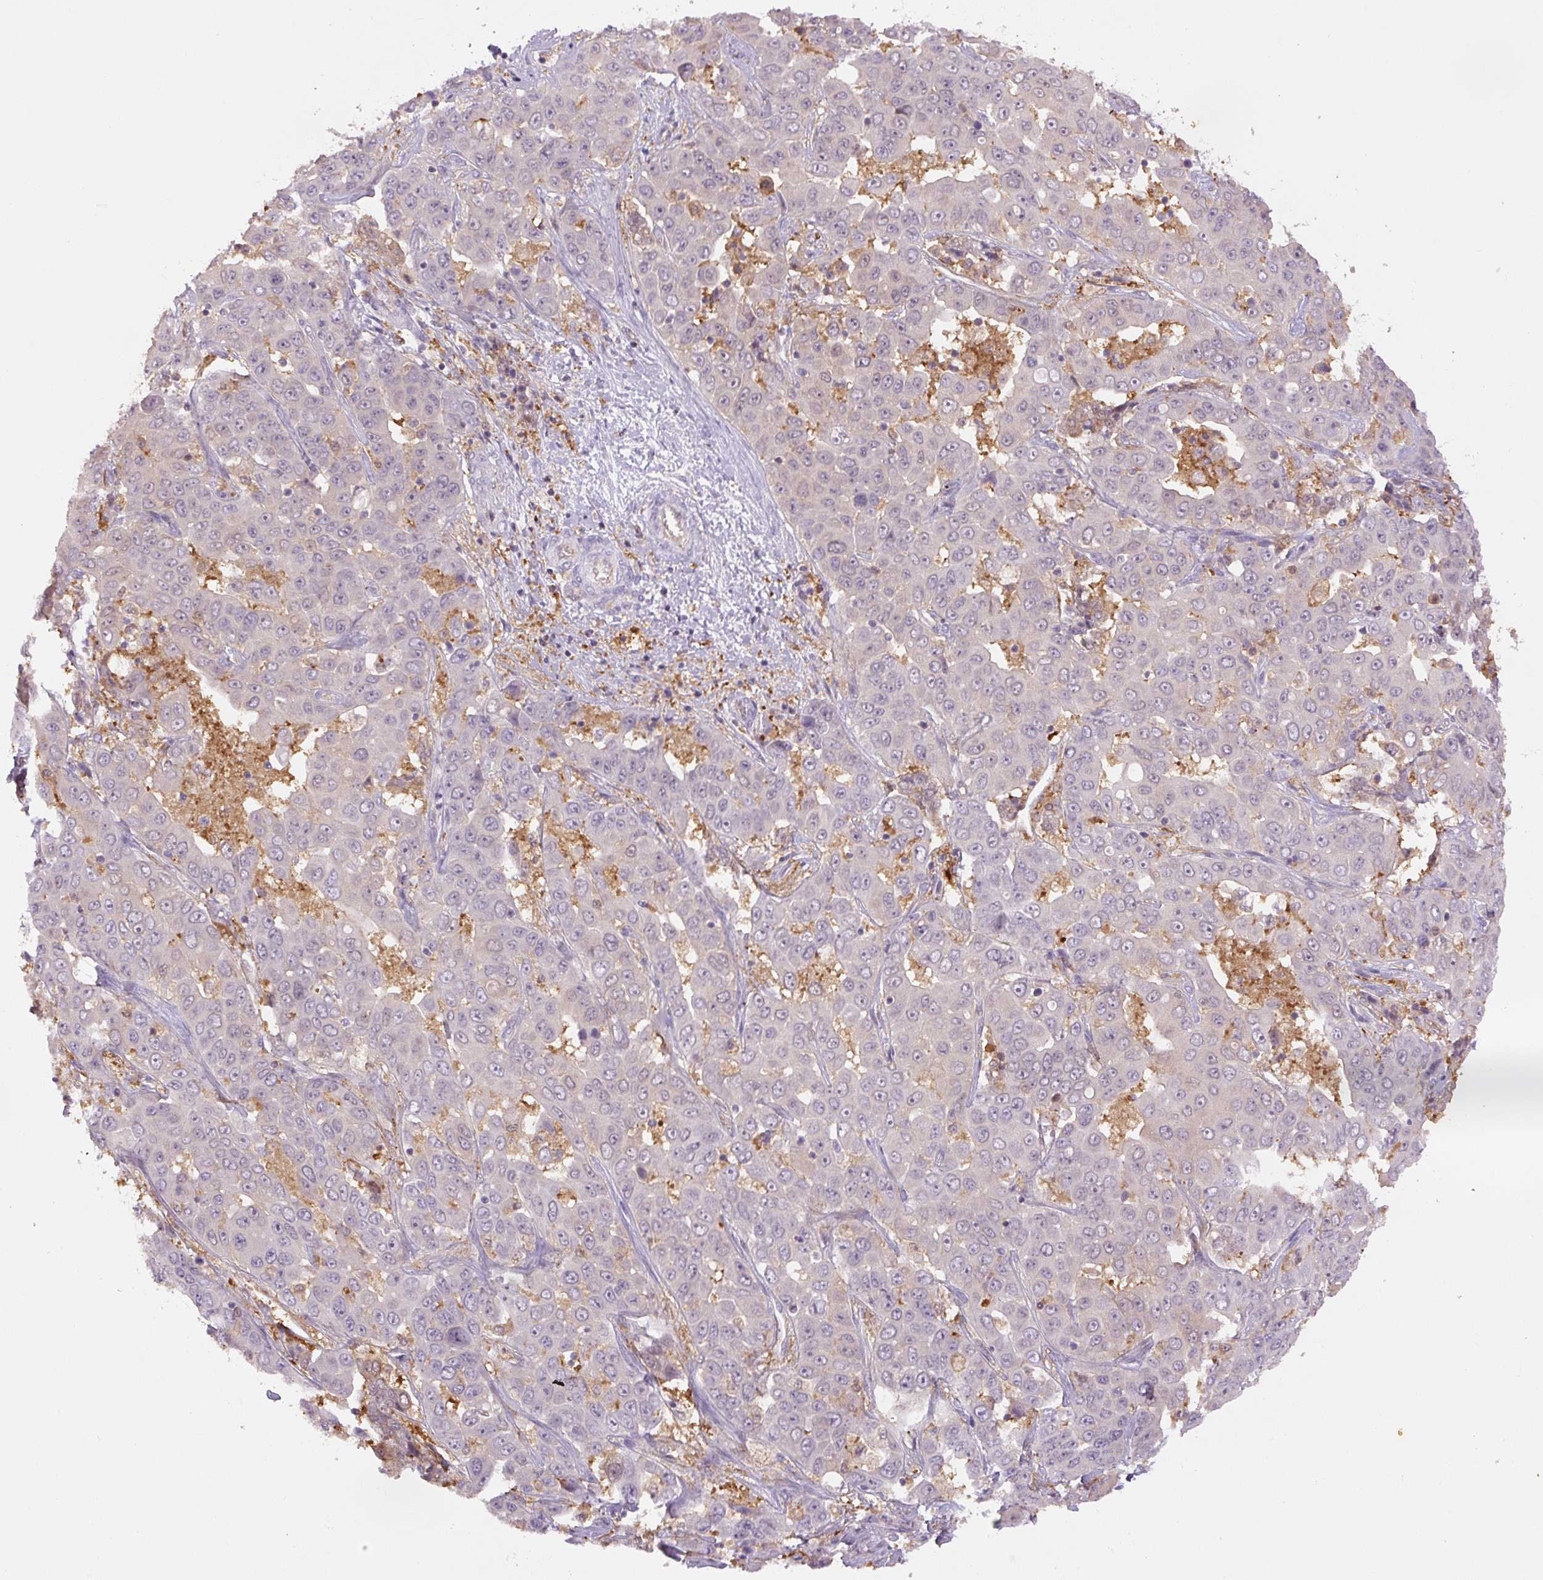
{"staining": {"intensity": "negative", "quantity": "none", "location": "none"}, "tissue": "liver cancer", "cell_type": "Tumor cells", "image_type": "cancer", "snomed": [{"axis": "morphology", "description": "Cholangiocarcinoma"}, {"axis": "topography", "description": "Liver"}], "caption": "Liver cancer was stained to show a protein in brown. There is no significant expression in tumor cells.", "gene": "SPSB2", "patient": {"sex": "female", "age": 52}}